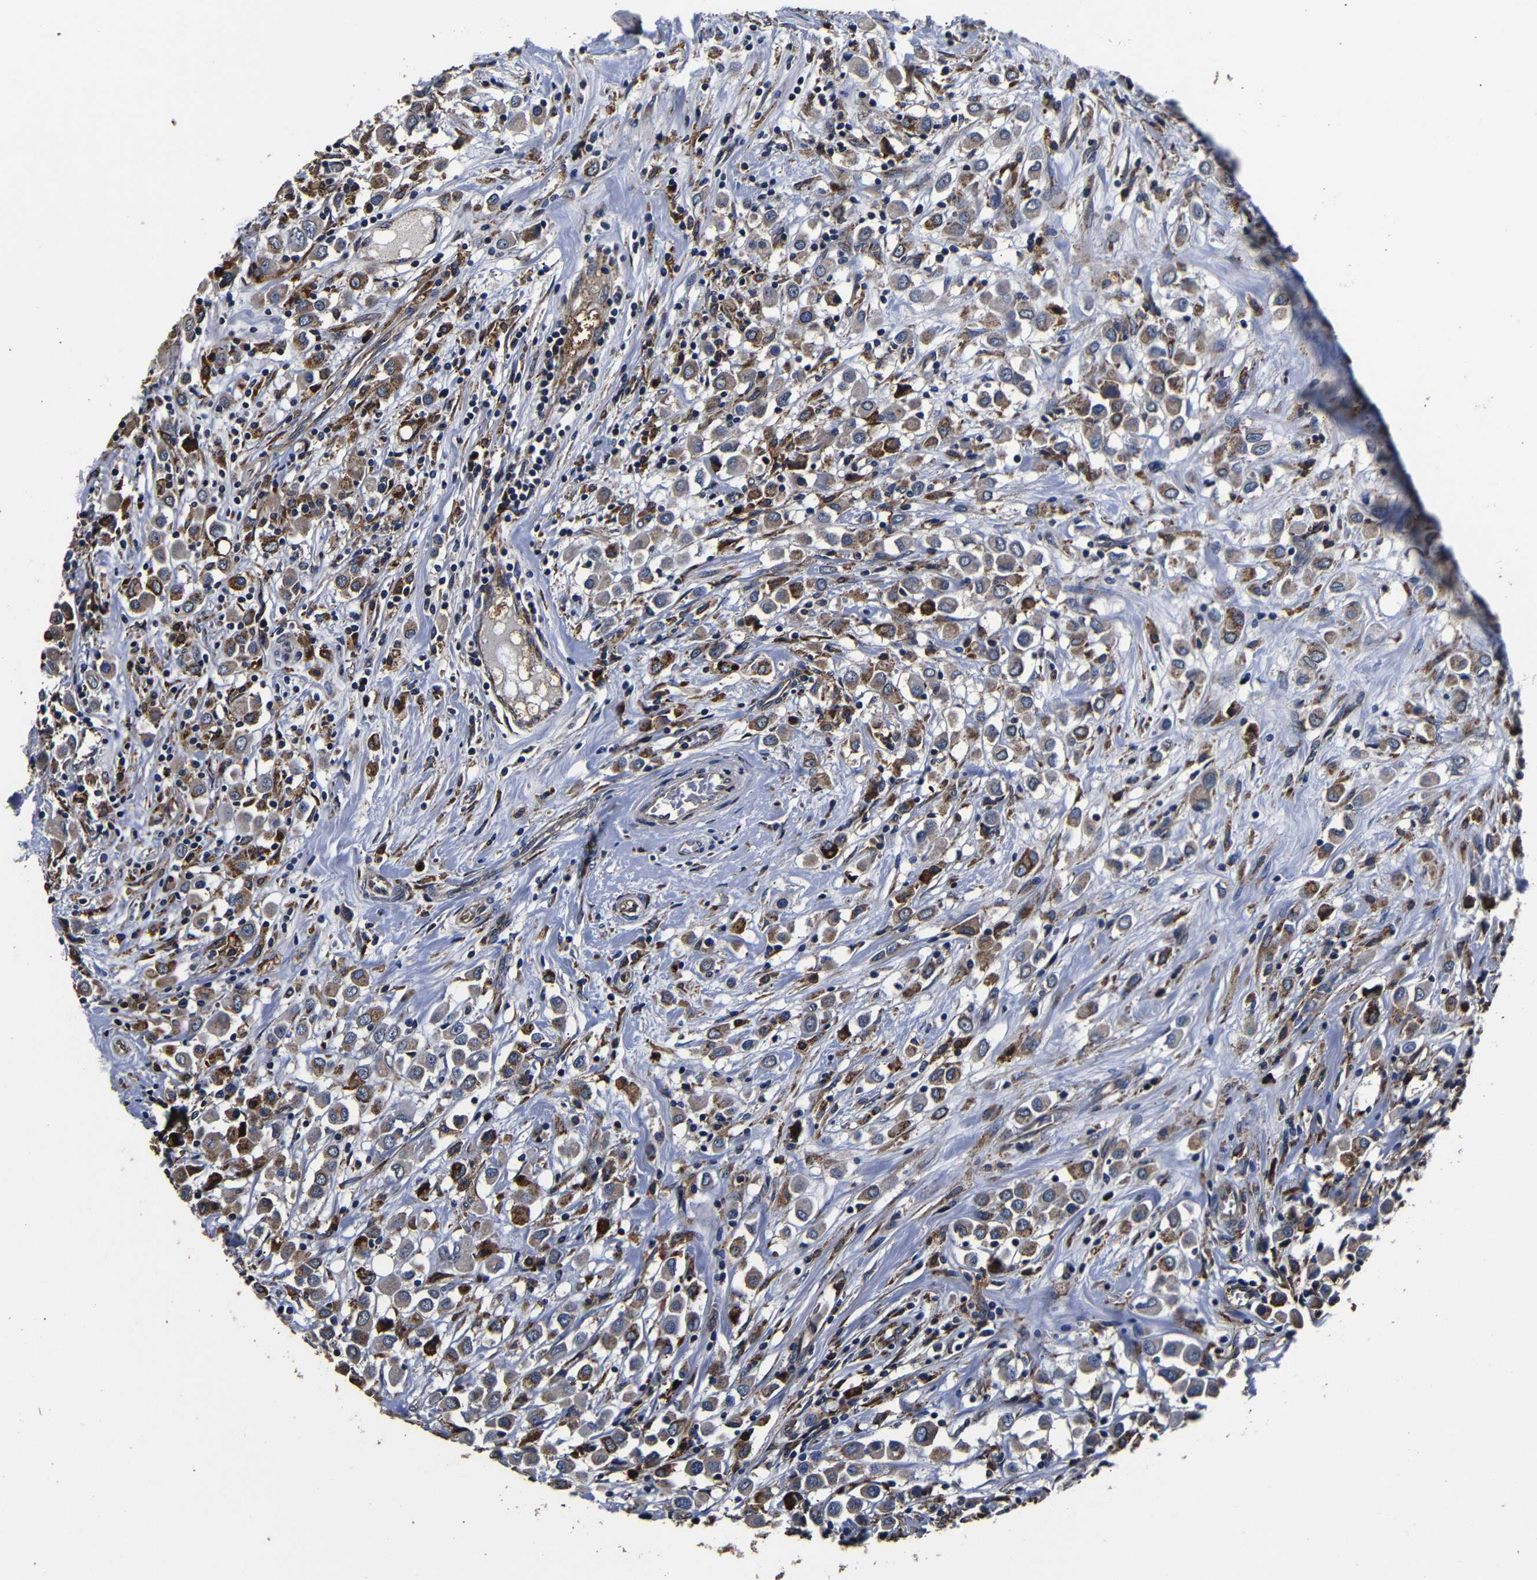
{"staining": {"intensity": "moderate", "quantity": ">75%", "location": "cytoplasmic/membranous"}, "tissue": "breast cancer", "cell_type": "Tumor cells", "image_type": "cancer", "snomed": [{"axis": "morphology", "description": "Duct carcinoma"}, {"axis": "topography", "description": "Breast"}], "caption": "Human breast invasive ductal carcinoma stained for a protein (brown) reveals moderate cytoplasmic/membranous positive staining in approximately >75% of tumor cells.", "gene": "SCN9A", "patient": {"sex": "female", "age": 61}}